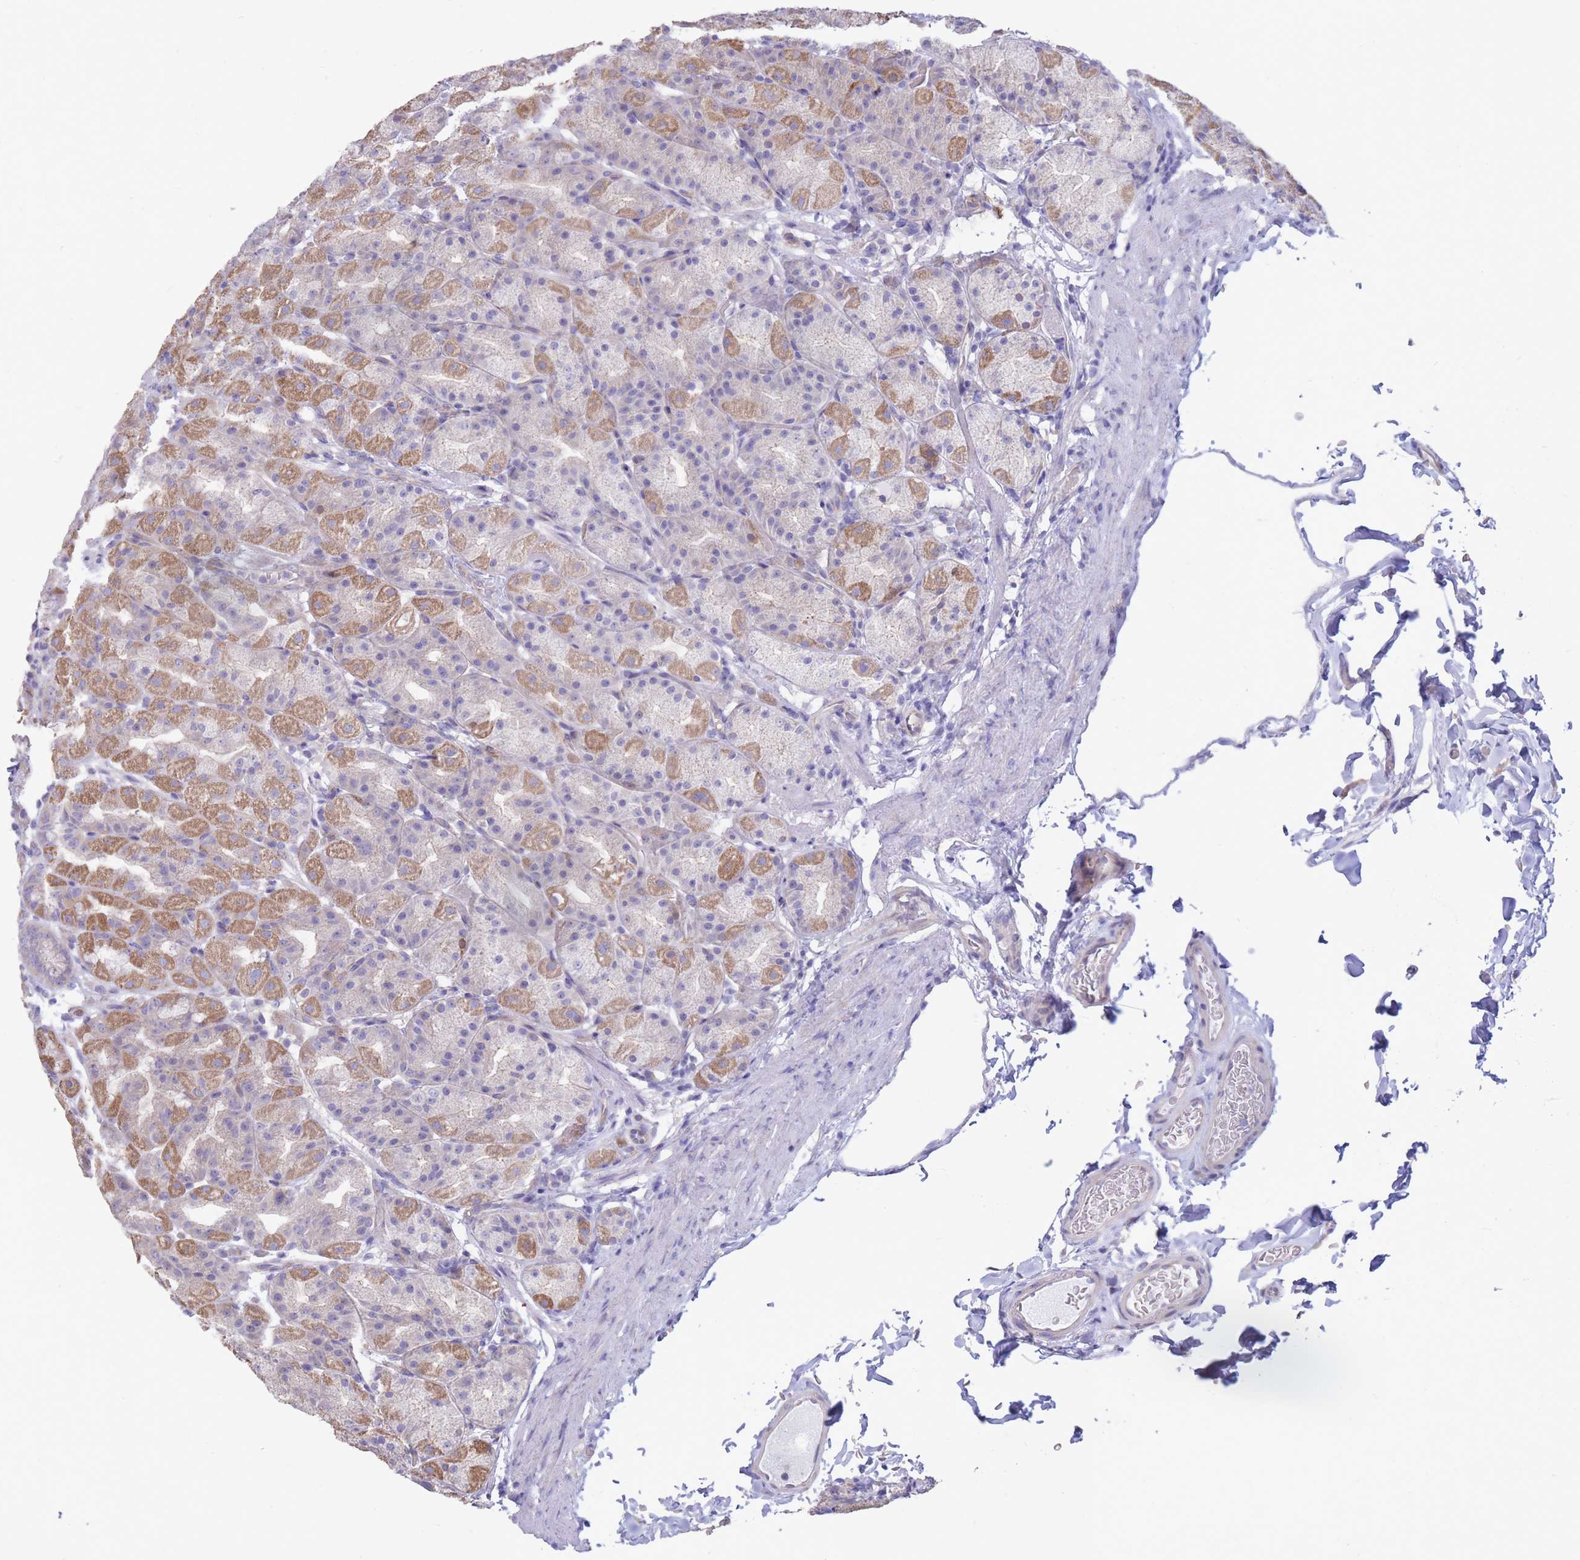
{"staining": {"intensity": "moderate", "quantity": "25%-75%", "location": "cytoplasmic/membranous"}, "tissue": "stomach", "cell_type": "Glandular cells", "image_type": "normal", "snomed": [{"axis": "morphology", "description": "Normal tissue, NOS"}, {"axis": "topography", "description": "Stomach, upper"}, {"axis": "topography", "description": "Stomach"}], "caption": "Immunohistochemistry of benign human stomach reveals medium levels of moderate cytoplasmic/membranous staining in about 25%-75% of glandular cells. Using DAB (brown) and hematoxylin (blue) stains, captured at high magnification using brightfield microscopy.", "gene": "ALS2CL", "patient": {"sex": "male", "age": 68}}